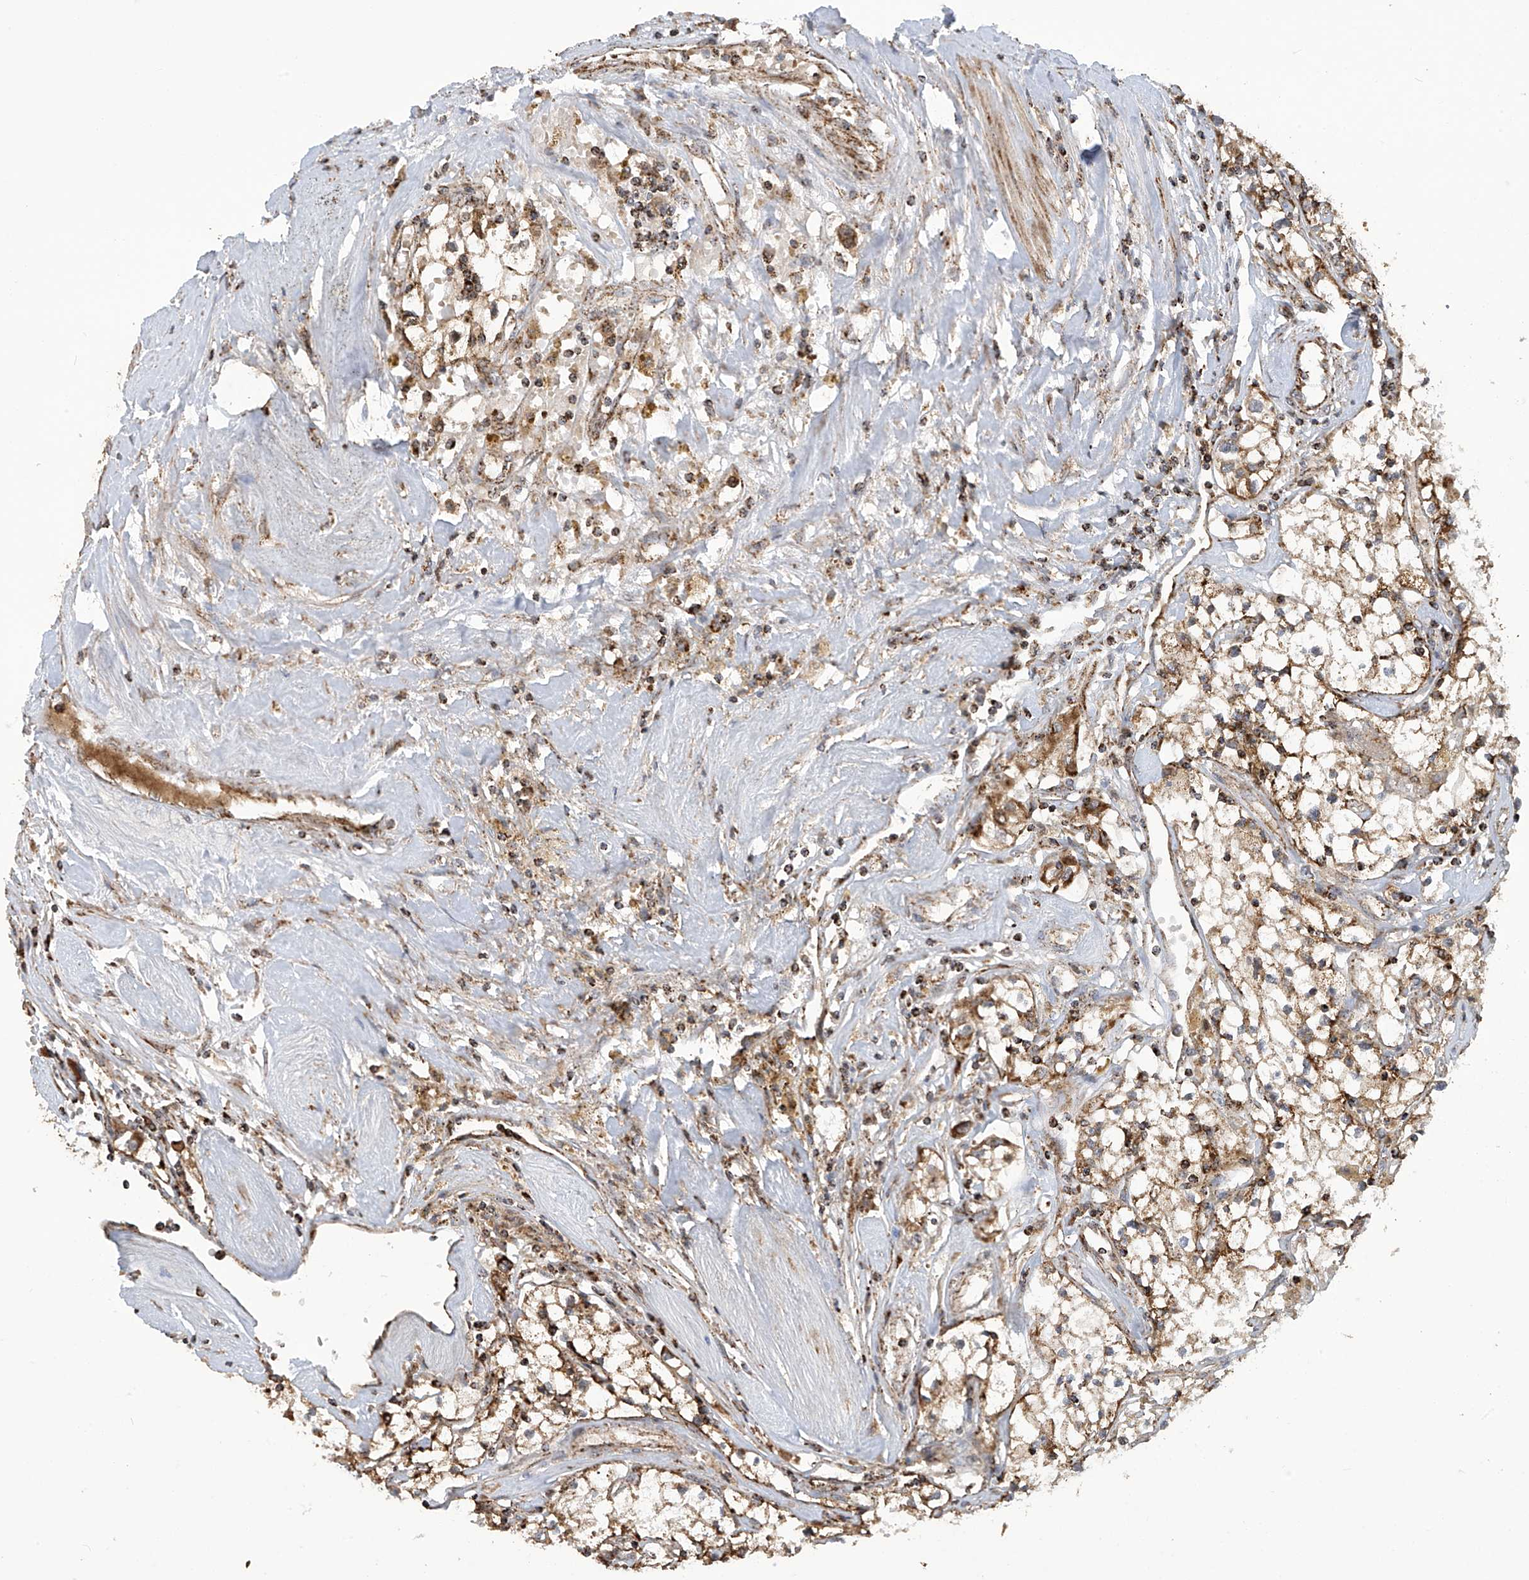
{"staining": {"intensity": "moderate", "quantity": ">75%", "location": "cytoplasmic/membranous"}, "tissue": "renal cancer", "cell_type": "Tumor cells", "image_type": "cancer", "snomed": [{"axis": "morphology", "description": "Adenocarcinoma, NOS"}, {"axis": "topography", "description": "Kidney"}], "caption": "This photomicrograph exhibits immunohistochemistry (IHC) staining of human renal cancer (adenocarcinoma), with medium moderate cytoplasmic/membranous staining in approximately >75% of tumor cells.", "gene": "COX10", "patient": {"sex": "male", "age": 56}}